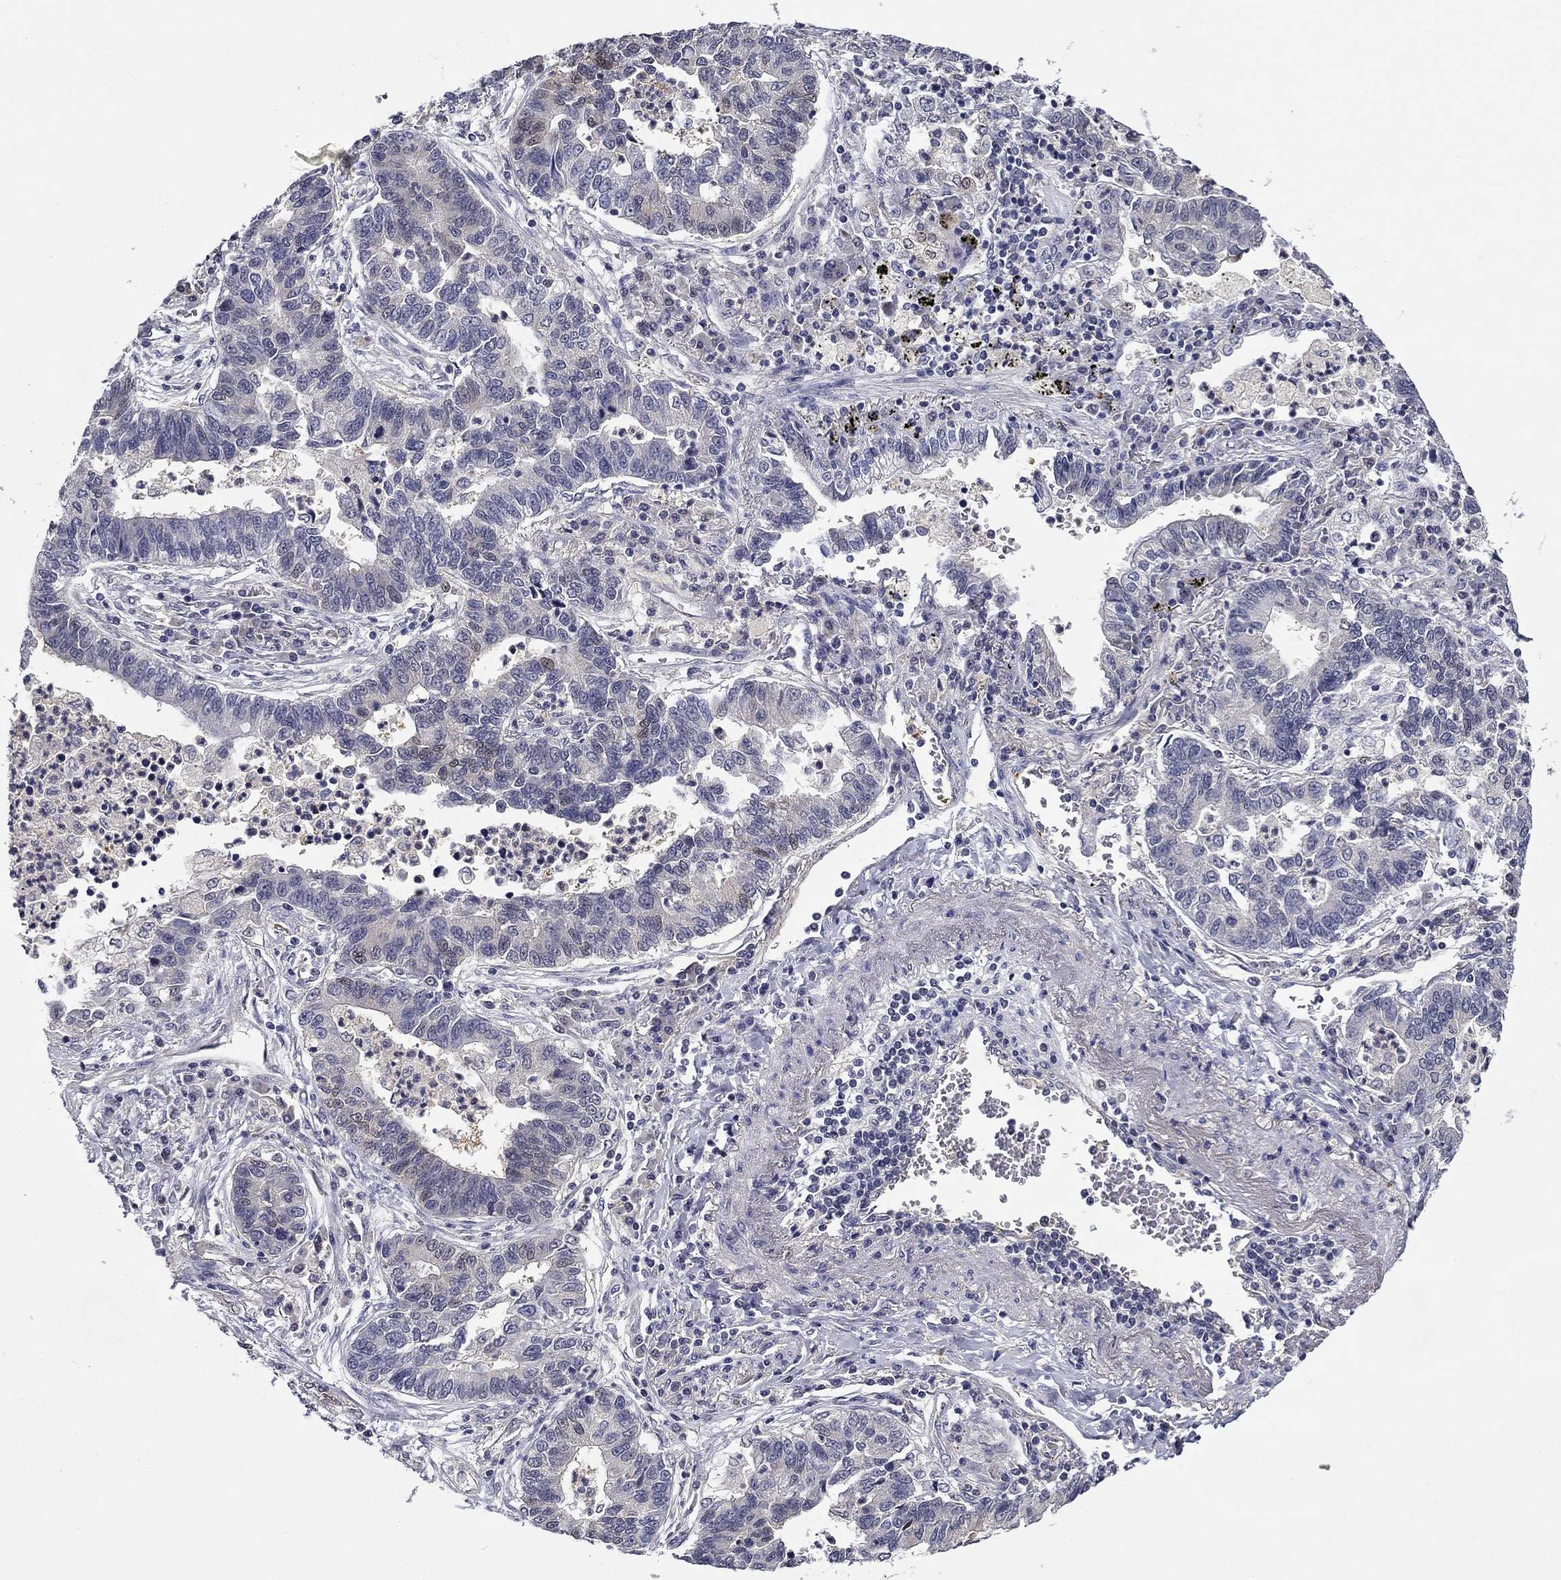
{"staining": {"intensity": "negative", "quantity": "none", "location": "none"}, "tissue": "lung cancer", "cell_type": "Tumor cells", "image_type": "cancer", "snomed": [{"axis": "morphology", "description": "Adenocarcinoma, NOS"}, {"axis": "topography", "description": "Lung"}], "caption": "There is no significant positivity in tumor cells of lung cancer (adenocarcinoma). The staining is performed using DAB brown chromogen with nuclei counter-stained in using hematoxylin.", "gene": "DDTL", "patient": {"sex": "female", "age": 57}}